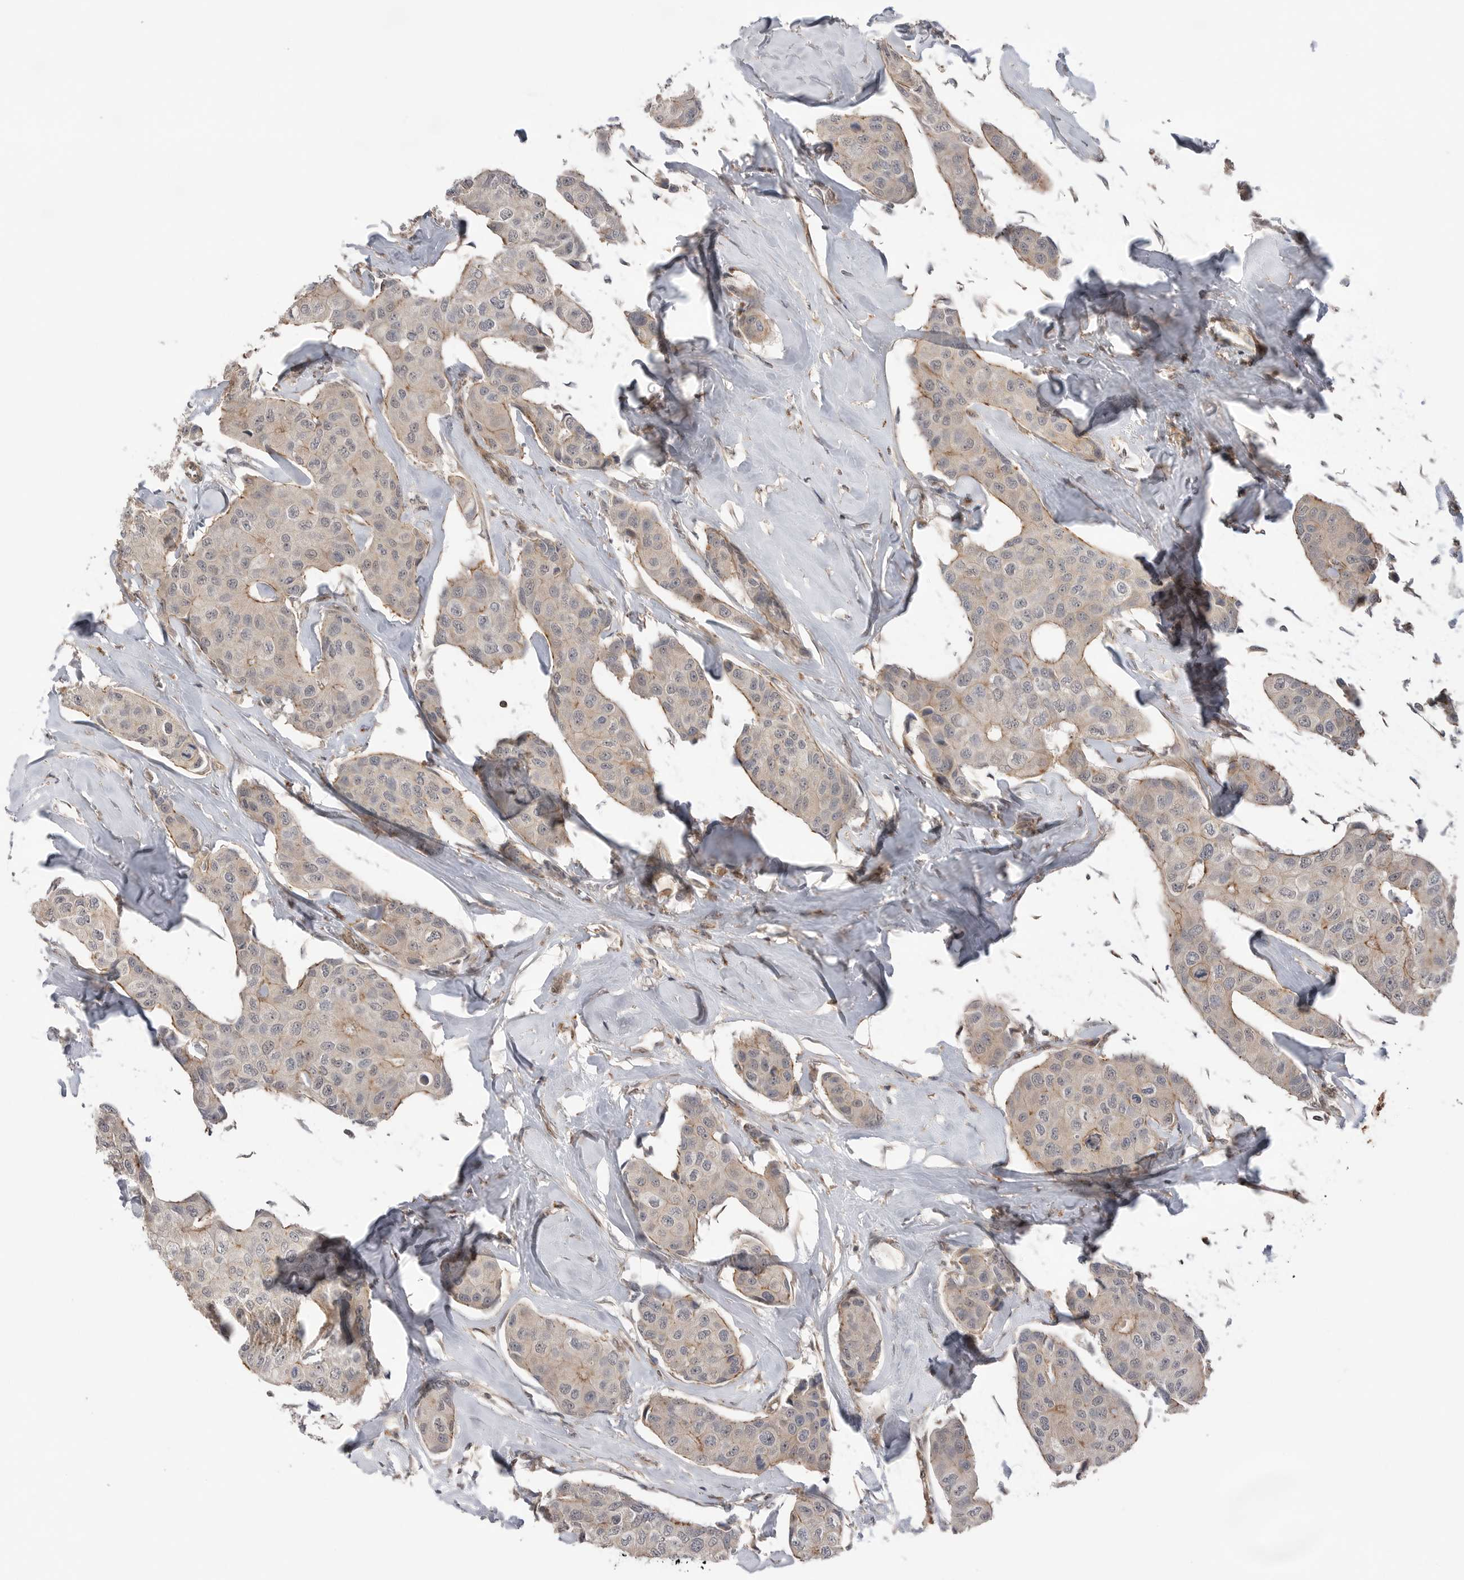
{"staining": {"intensity": "weak", "quantity": ">75%", "location": "cytoplasmic/membranous"}, "tissue": "breast cancer", "cell_type": "Tumor cells", "image_type": "cancer", "snomed": [{"axis": "morphology", "description": "Duct carcinoma"}, {"axis": "topography", "description": "Breast"}], "caption": "This histopathology image shows intraductal carcinoma (breast) stained with immunohistochemistry to label a protein in brown. The cytoplasmic/membranous of tumor cells show weak positivity for the protein. Nuclei are counter-stained blue.", "gene": "PEAK1", "patient": {"sex": "female", "age": 80}}